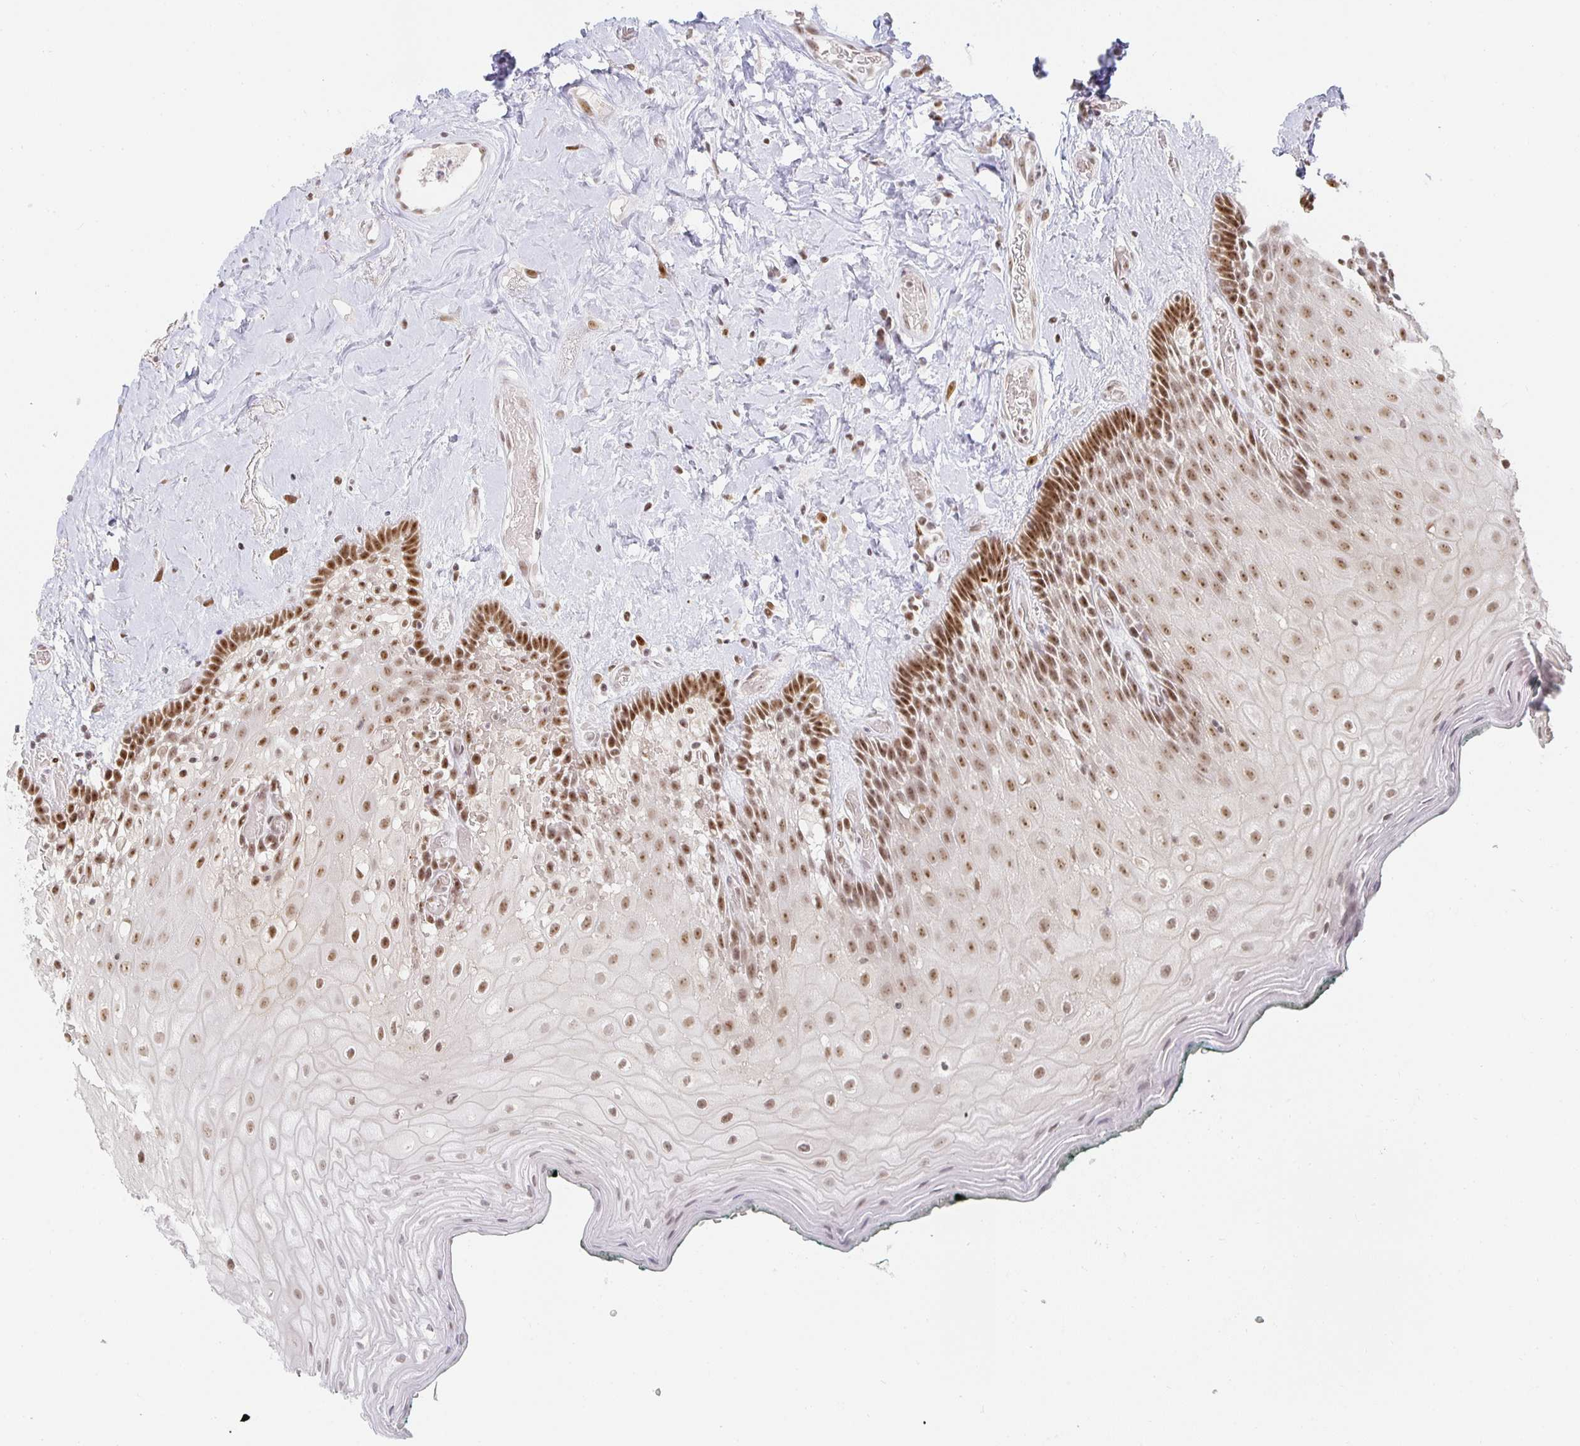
{"staining": {"intensity": "moderate", "quantity": ">75%", "location": "nuclear"}, "tissue": "oral mucosa", "cell_type": "Squamous epithelial cells", "image_type": "normal", "snomed": [{"axis": "morphology", "description": "Normal tissue, NOS"}, {"axis": "morphology", "description": "Squamous cell carcinoma, NOS"}, {"axis": "topography", "description": "Oral tissue"}, {"axis": "topography", "description": "Head-Neck"}], "caption": "Immunohistochemistry histopathology image of normal human oral mucosa stained for a protein (brown), which displays medium levels of moderate nuclear expression in about >75% of squamous epithelial cells.", "gene": "SMARCA2", "patient": {"sex": "male", "age": 64}}